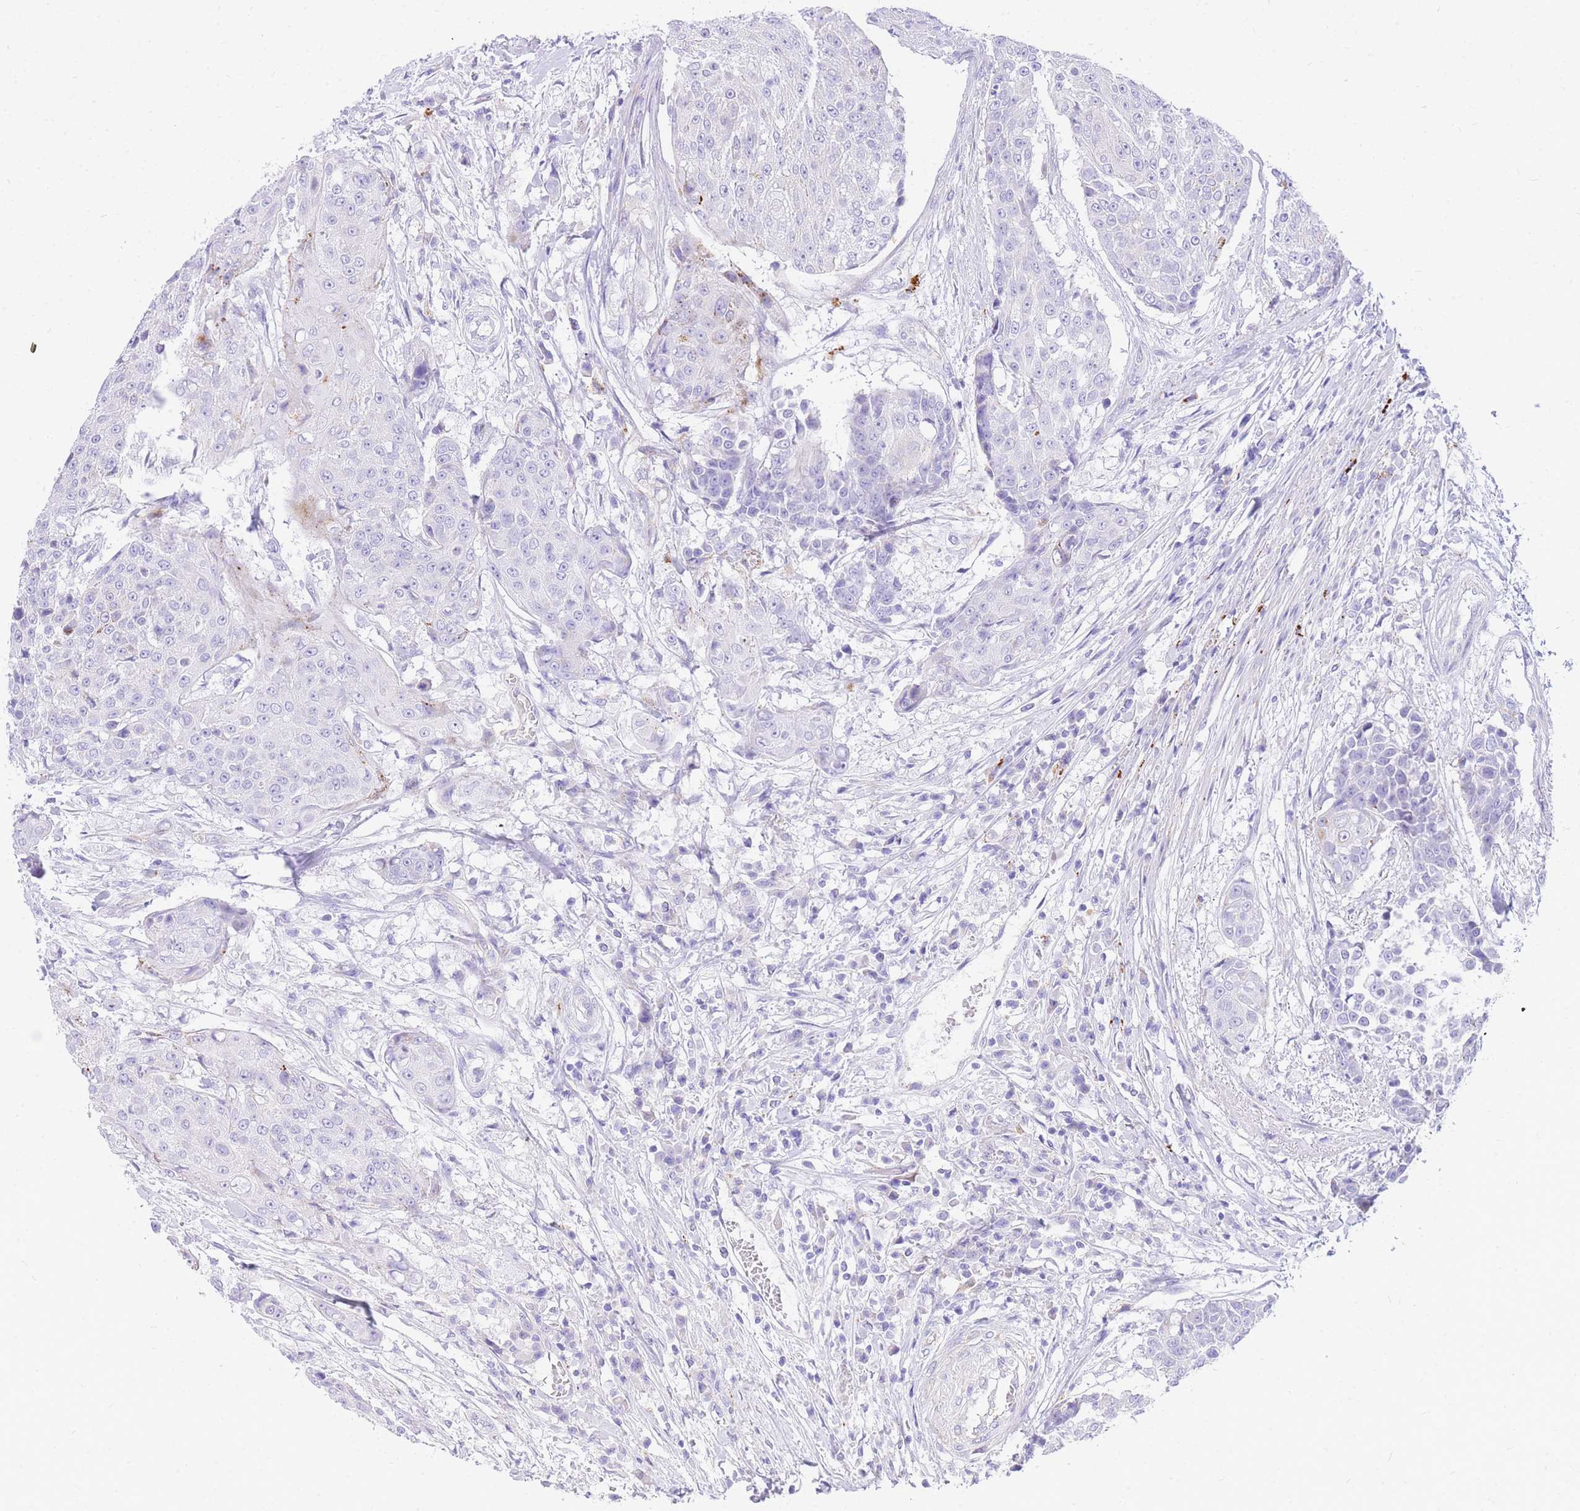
{"staining": {"intensity": "negative", "quantity": "none", "location": "none"}, "tissue": "urothelial cancer", "cell_type": "Tumor cells", "image_type": "cancer", "snomed": [{"axis": "morphology", "description": "Urothelial carcinoma, High grade"}, {"axis": "topography", "description": "Urinary bladder"}], "caption": "Protein analysis of urothelial cancer demonstrates no significant positivity in tumor cells.", "gene": "UPK1A", "patient": {"sex": "female", "age": 63}}